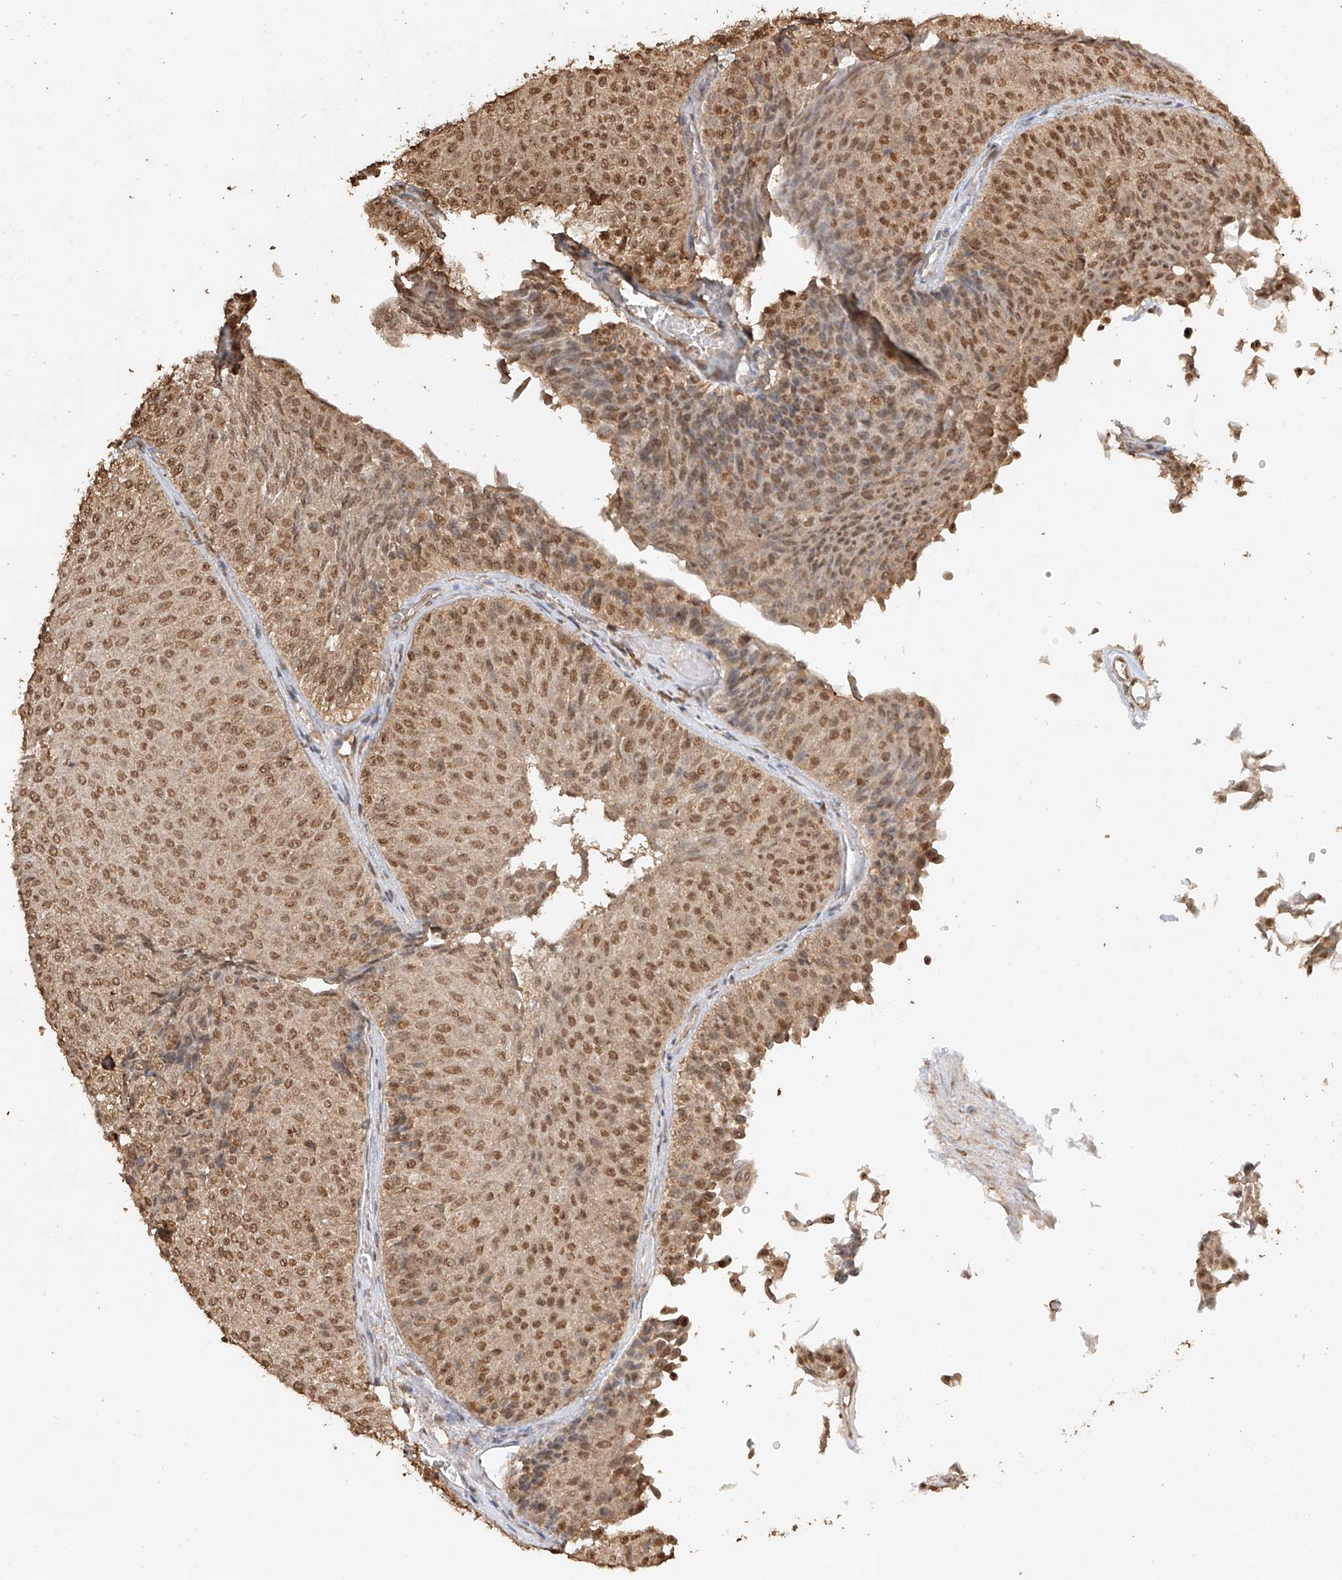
{"staining": {"intensity": "moderate", "quantity": ">75%", "location": "nuclear"}, "tissue": "urothelial cancer", "cell_type": "Tumor cells", "image_type": "cancer", "snomed": [{"axis": "morphology", "description": "Urothelial carcinoma, Low grade"}, {"axis": "topography", "description": "Urinary bladder"}], "caption": "Protein expression analysis of human urothelial cancer reveals moderate nuclear positivity in approximately >75% of tumor cells.", "gene": "TIGAR", "patient": {"sex": "male", "age": 78}}